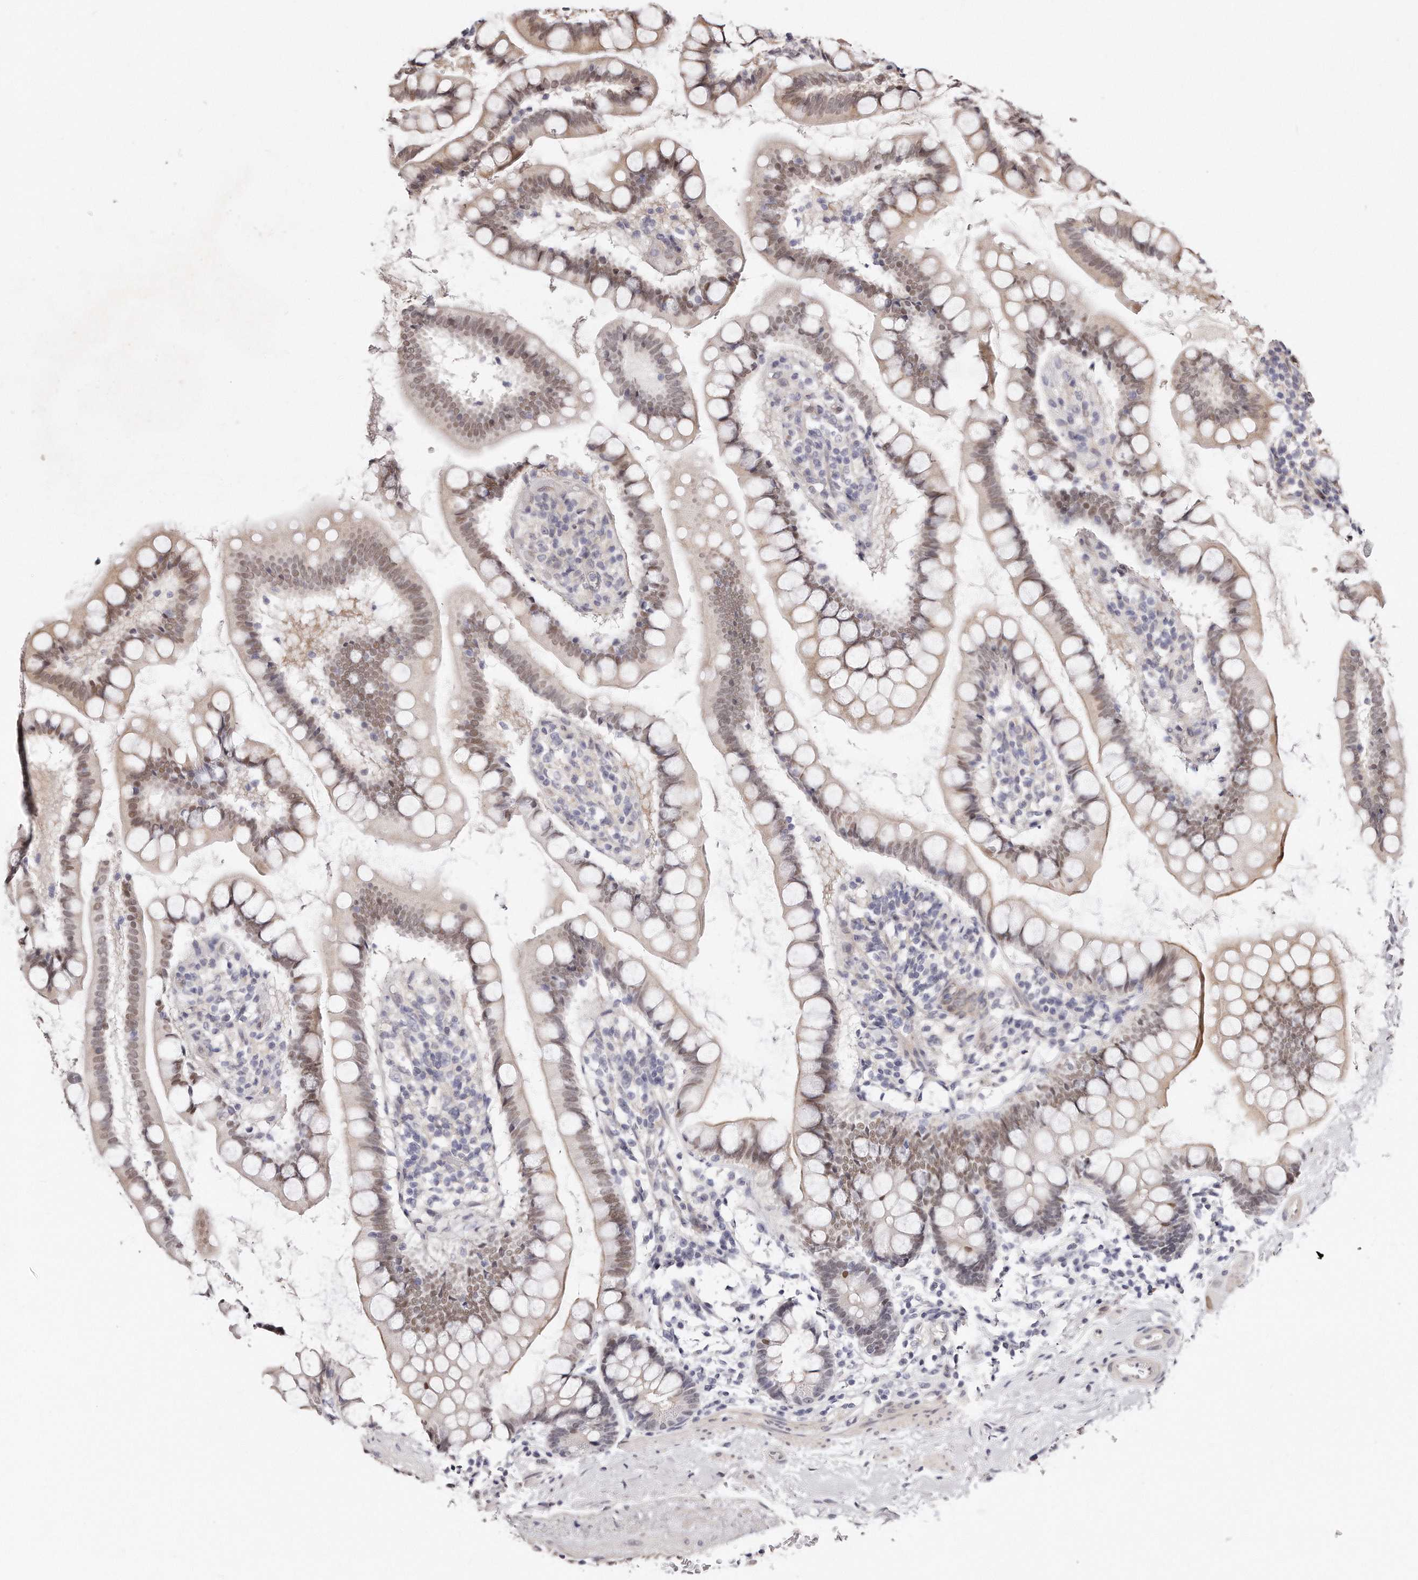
{"staining": {"intensity": "weak", "quantity": "25%-75%", "location": "nuclear"}, "tissue": "small intestine", "cell_type": "Glandular cells", "image_type": "normal", "snomed": [{"axis": "morphology", "description": "Normal tissue, NOS"}, {"axis": "topography", "description": "Small intestine"}], "caption": "IHC of unremarkable small intestine reveals low levels of weak nuclear staining in about 25%-75% of glandular cells. Using DAB (brown) and hematoxylin (blue) stains, captured at high magnification using brightfield microscopy.", "gene": "CASZ1", "patient": {"sex": "female", "age": 84}}